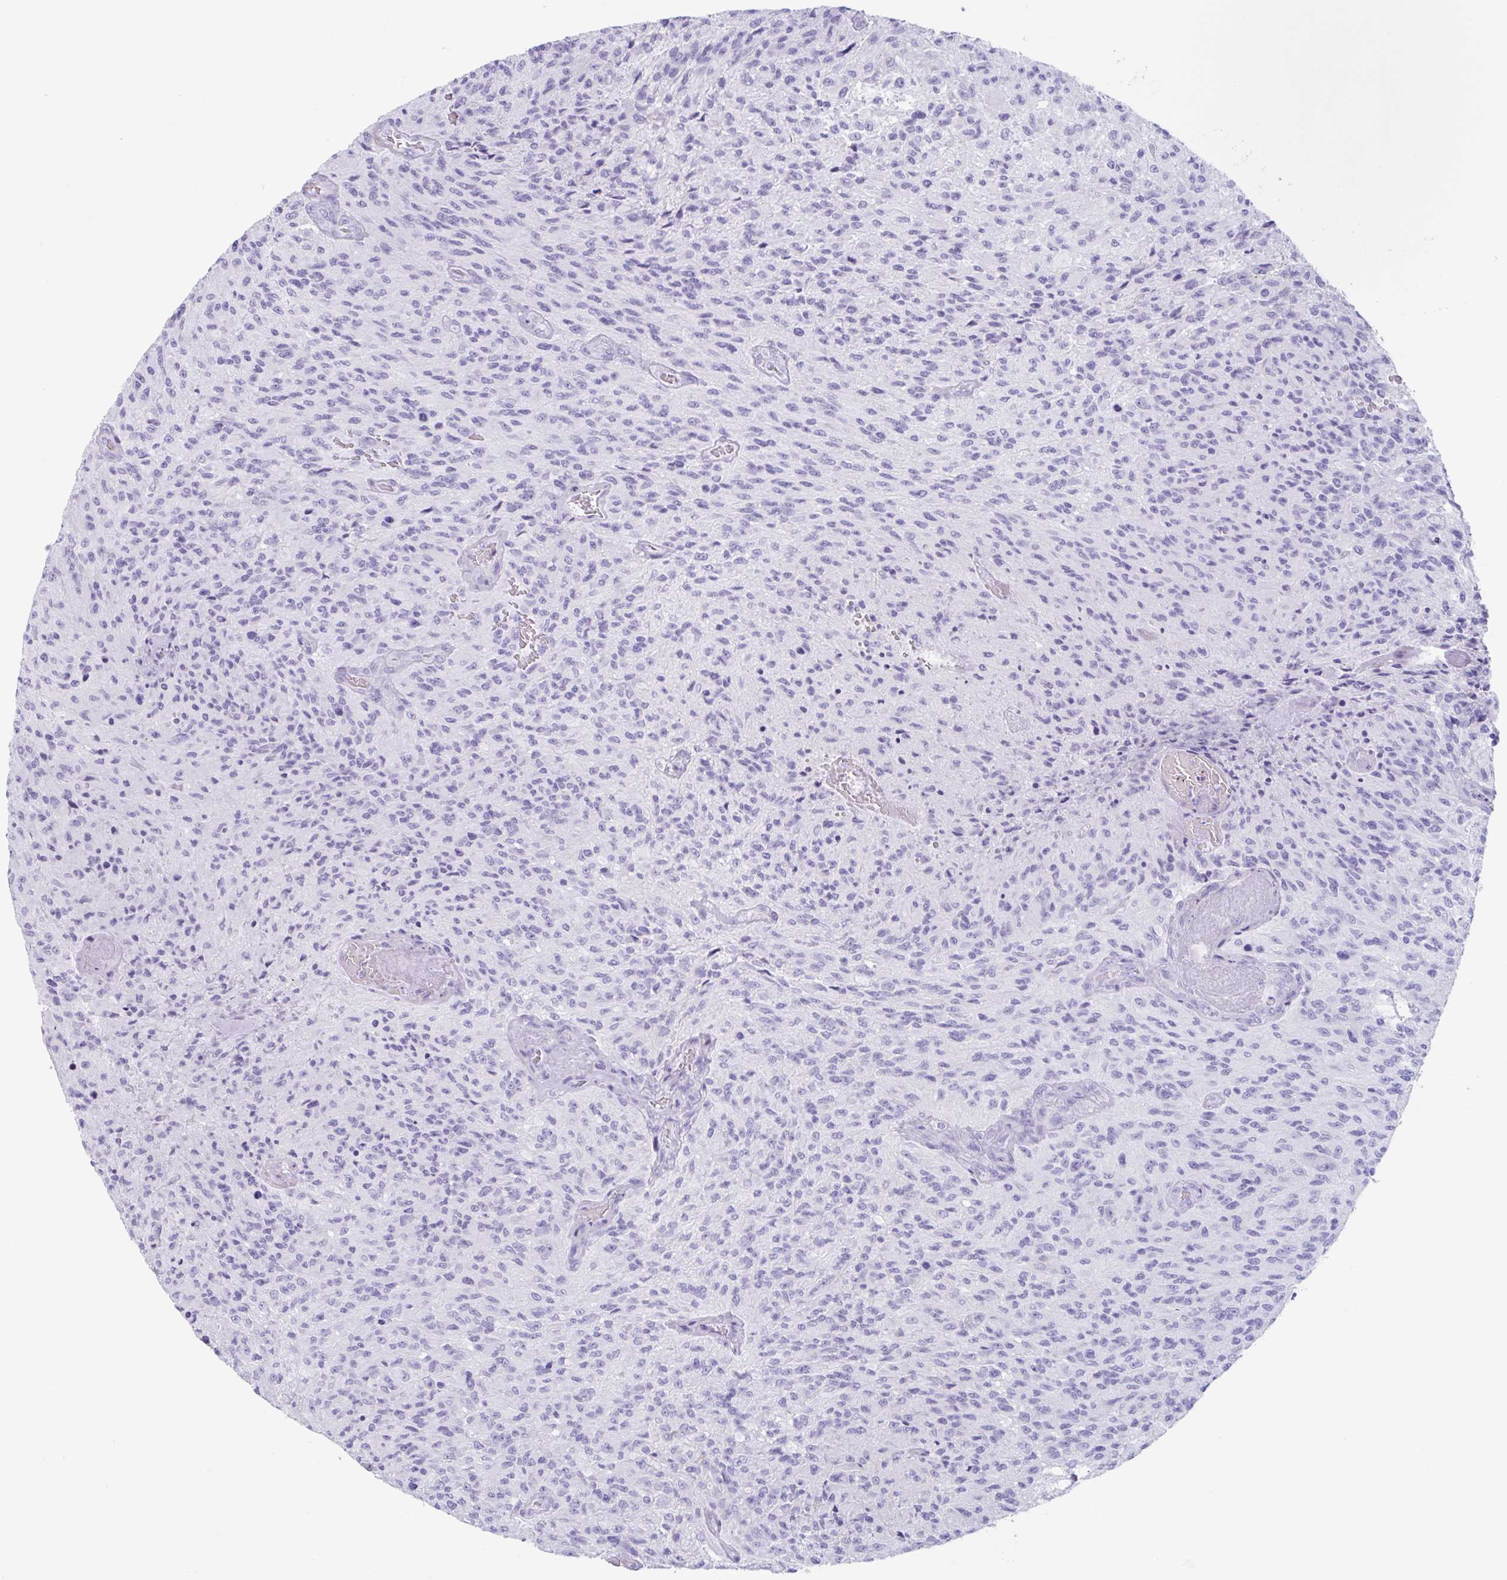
{"staining": {"intensity": "negative", "quantity": "none", "location": "none"}, "tissue": "glioma", "cell_type": "Tumor cells", "image_type": "cancer", "snomed": [{"axis": "morphology", "description": "Normal tissue, NOS"}, {"axis": "morphology", "description": "Glioma, malignant, High grade"}, {"axis": "topography", "description": "Cerebral cortex"}], "caption": "Tumor cells show no significant expression in high-grade glioma (malignant).", "gene": "TAS2R41", "patient": {"sex": "male", "age": 56}}